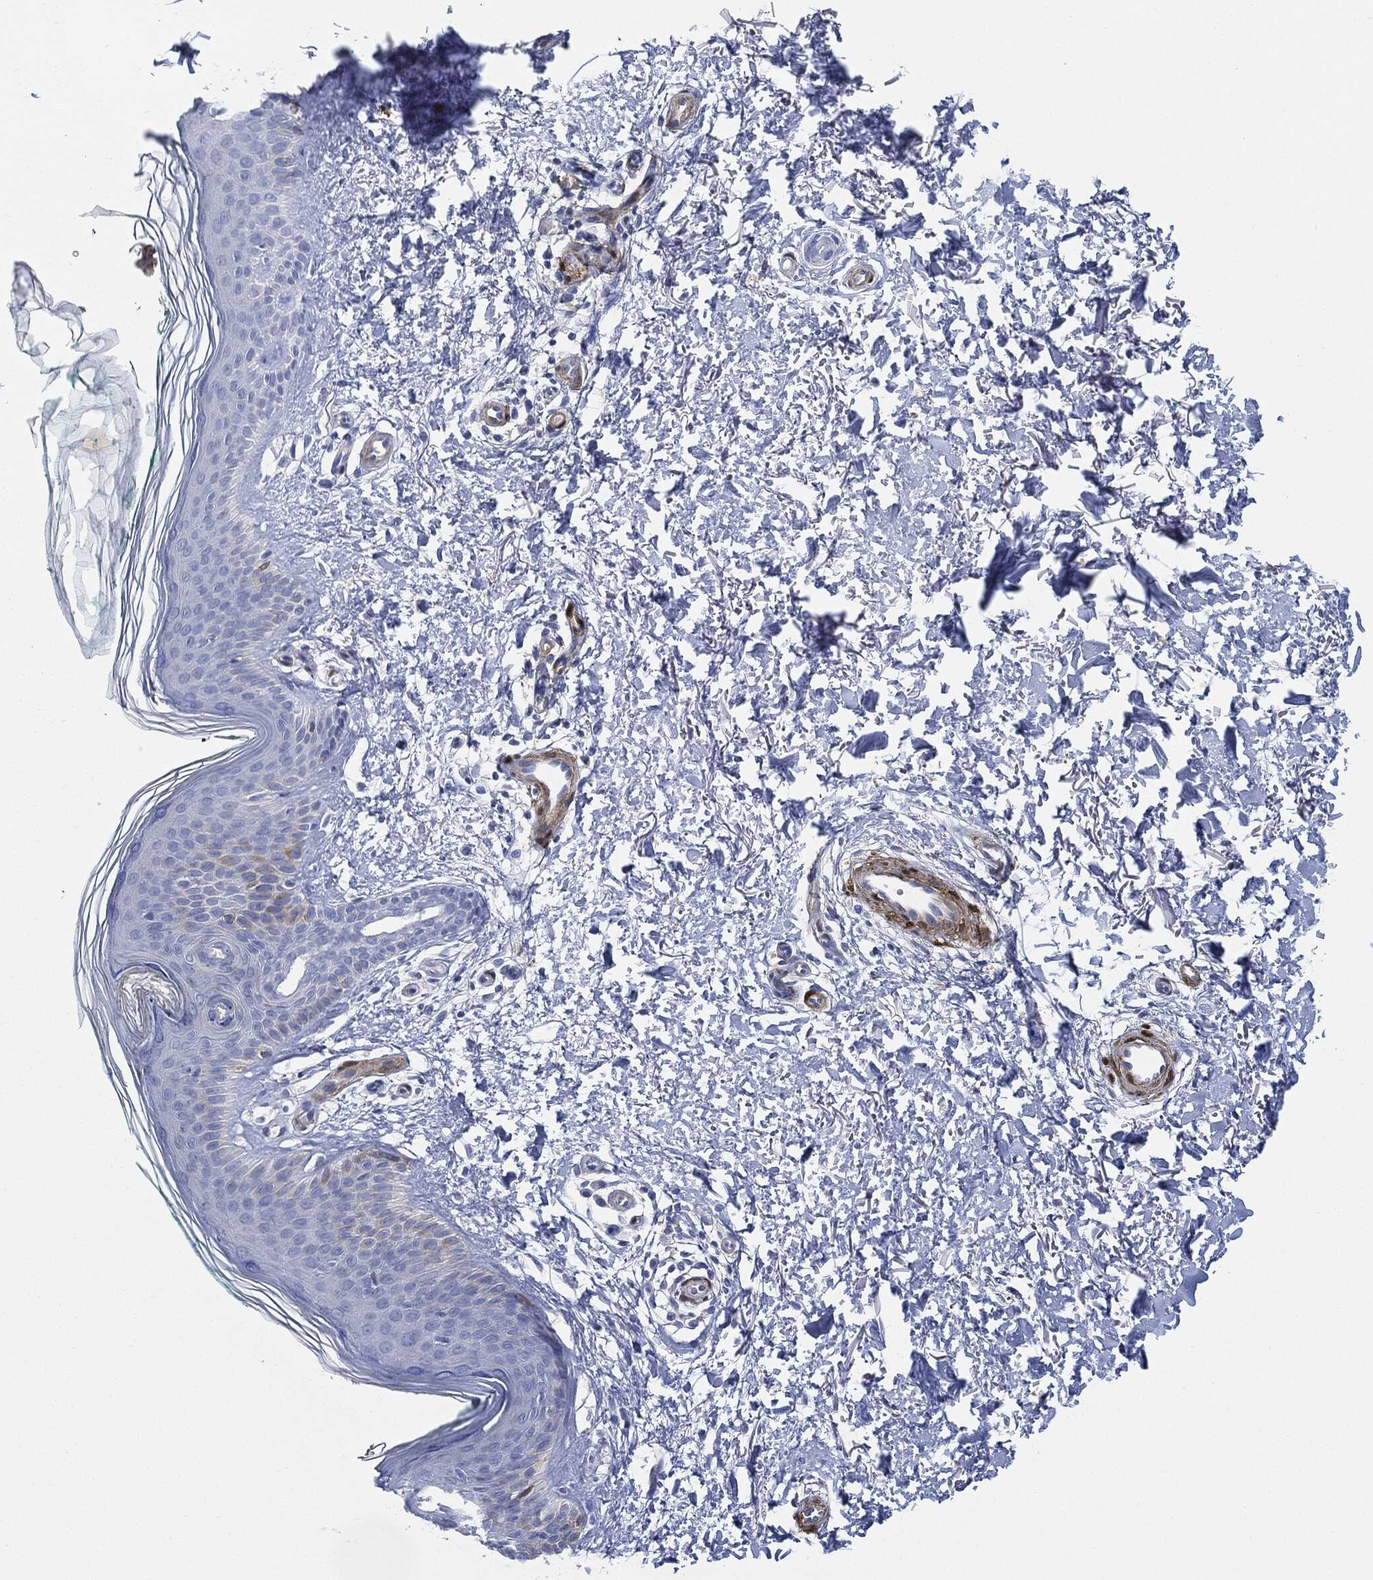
{"staining": {"intensity": "negative", "quantity": "none", "location": "none"}, "tissue": "skin", "cell_type": "Fibroblasts", "image_type": "normal", "snomed": [{"axis": "morphology", "description": "Normal tissue, NOS"}, {"axis": "morphology", "description": "Inflammation, NOS"}, {"axis": "morphology", "description": "Fibrosis, NOS"}, {"axis": "topography", "description": "Skin"}], "caption": "Fibroblasts show no significant protein staining in normal skin. The staining was performed using DAB (3,3'-diaminobenzidine) to visualize the protein expression in brown, while the nuclei were stained in blue with hematoxylin (Magnification: 20x).", "gene": "TAGLN", "patient": {"sex": "male", "age": 71}}